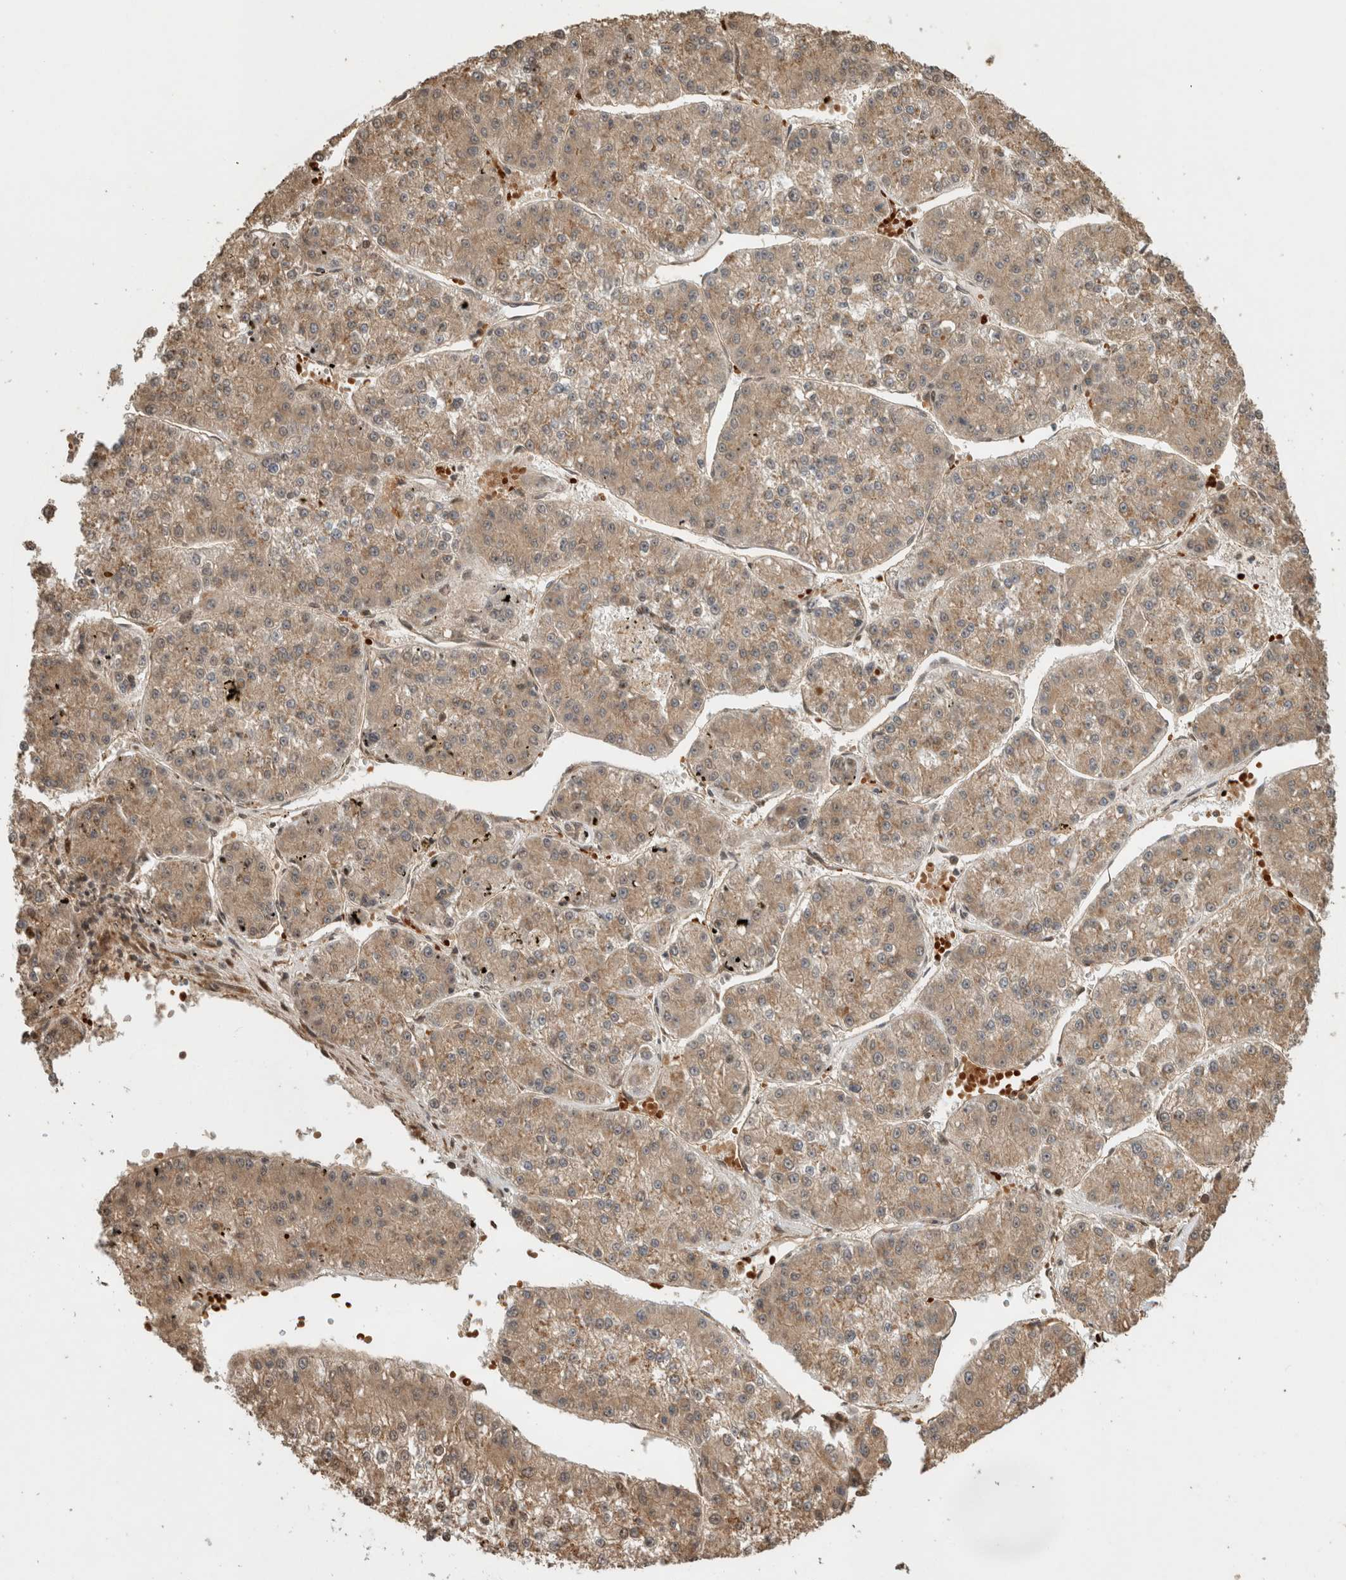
{"staining": {"intensity": "moderate", "quantity": ">75%", "location": "cytoplasmic/membranous"}, "tissue": "liver cancer", "cell_type": "Tumor cells", "image_type": "cancer", "snomed": [{"axis": "morphology", "description": "Carcinoma, Hepatocellular, NOS"}, {"axis": "topography", "description": "Liver"}], "caption": "Liver cancer (hepatocellular carcinoma) stained with a brown dye displays moderate cytoplasmic/membranous positive expression in approximately >75% of tumor cells.", "gene": "OTUD6B", "patient": {"sex": "female", "age": 73}}